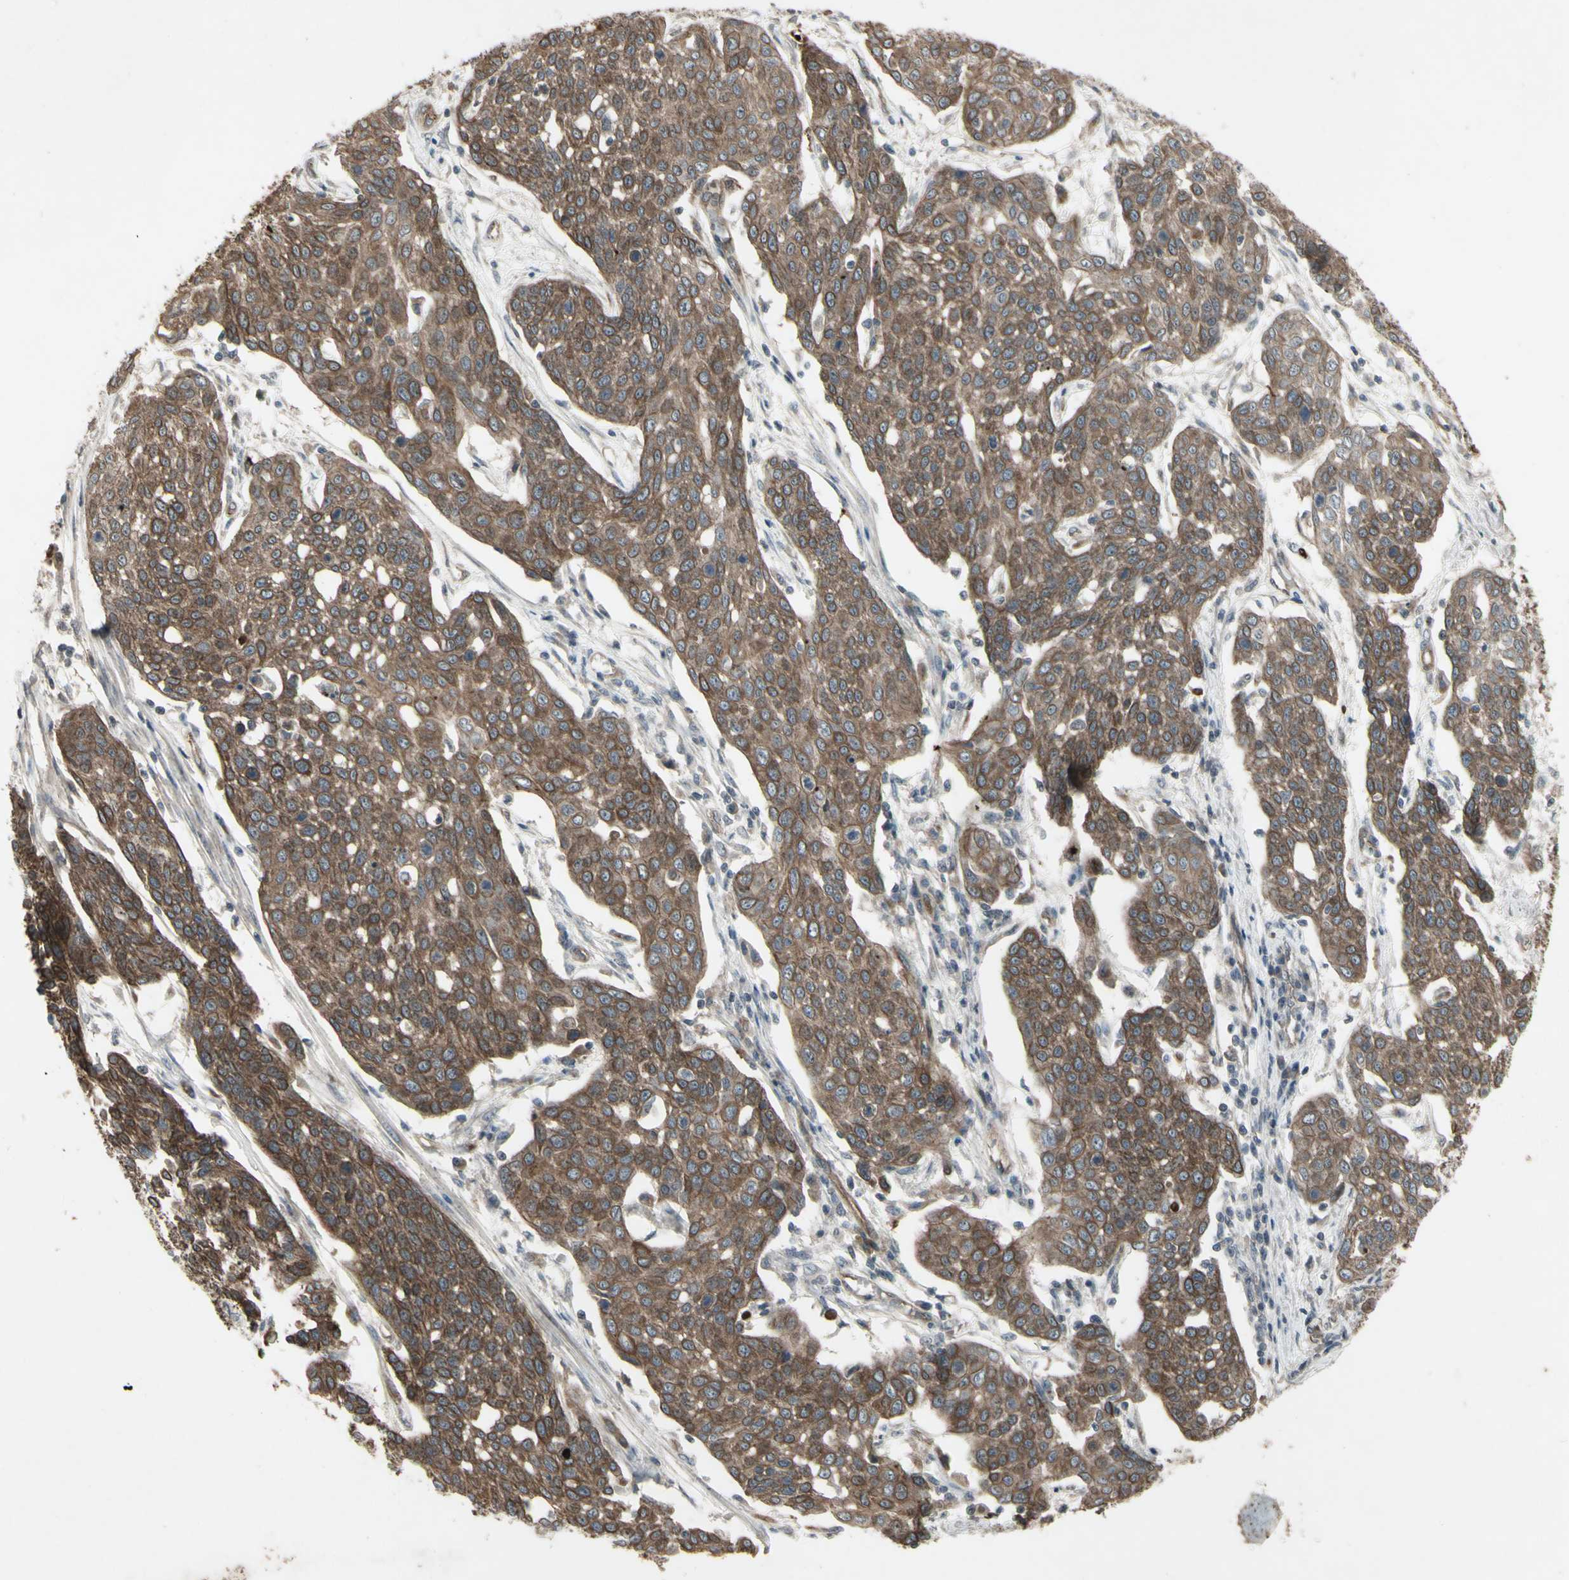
{"staining": {"intensity": "moderate", "quantity": ">75%", "location": "cytoplasmic/membranous"}, "tissue": "cervical cancer", "cell_type": "Tumor cells", "image_type": "cancer", "snomed": [{"axis": "morphology", "description": "Squamous cell carcinoma, NOS"}, {"axis": "topography", "description": "Cervix"}], "caption": "Brown immunohistochemical staining in squamous cell carcinoma (cervical) shows moderate cytoplasmic/membranous positivity in about >75% of tumor cells. (IHC, brightfield microscopy, high magnification).", "gene": "JAG1", "patient": {"sex": "female", "age": 34}}